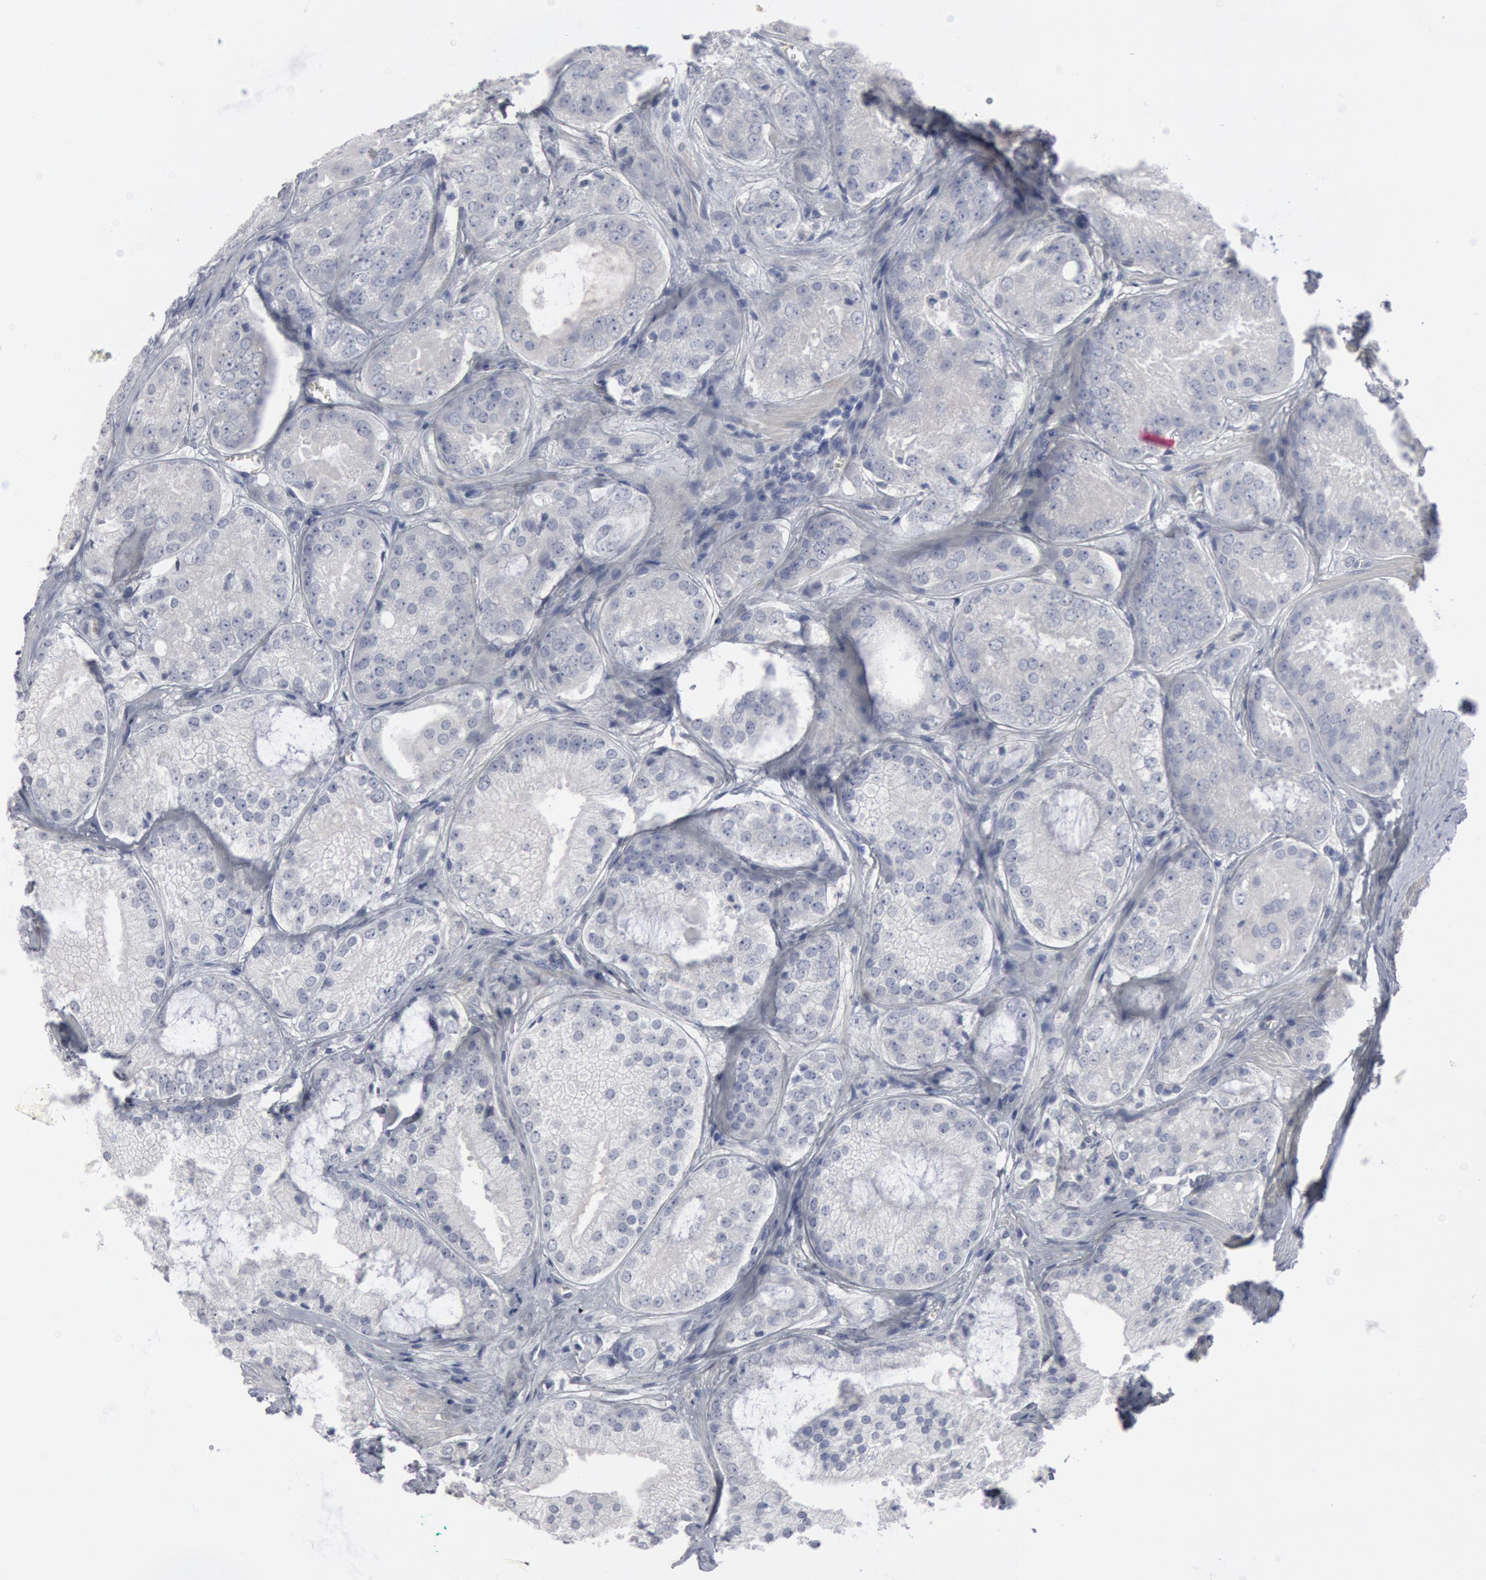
{"staining": {"intensity": "negative", "quantity": "none", "location": "none"}, "tissue": "prostate cancer", "cell_type": "Tumor cells", "image_type": "cancer", "snomed": [{"axis": "morphology", "description": "Adenocarcinoma, Medium grade"}, {"axis": "topography", "description": "Prostate"}], "caption": "Tumor cells show no significant expression in medium-grade adenocarcinoma (prostate).", "gene": "DMC1", "patient": {"sex": "male", "age": 60}}